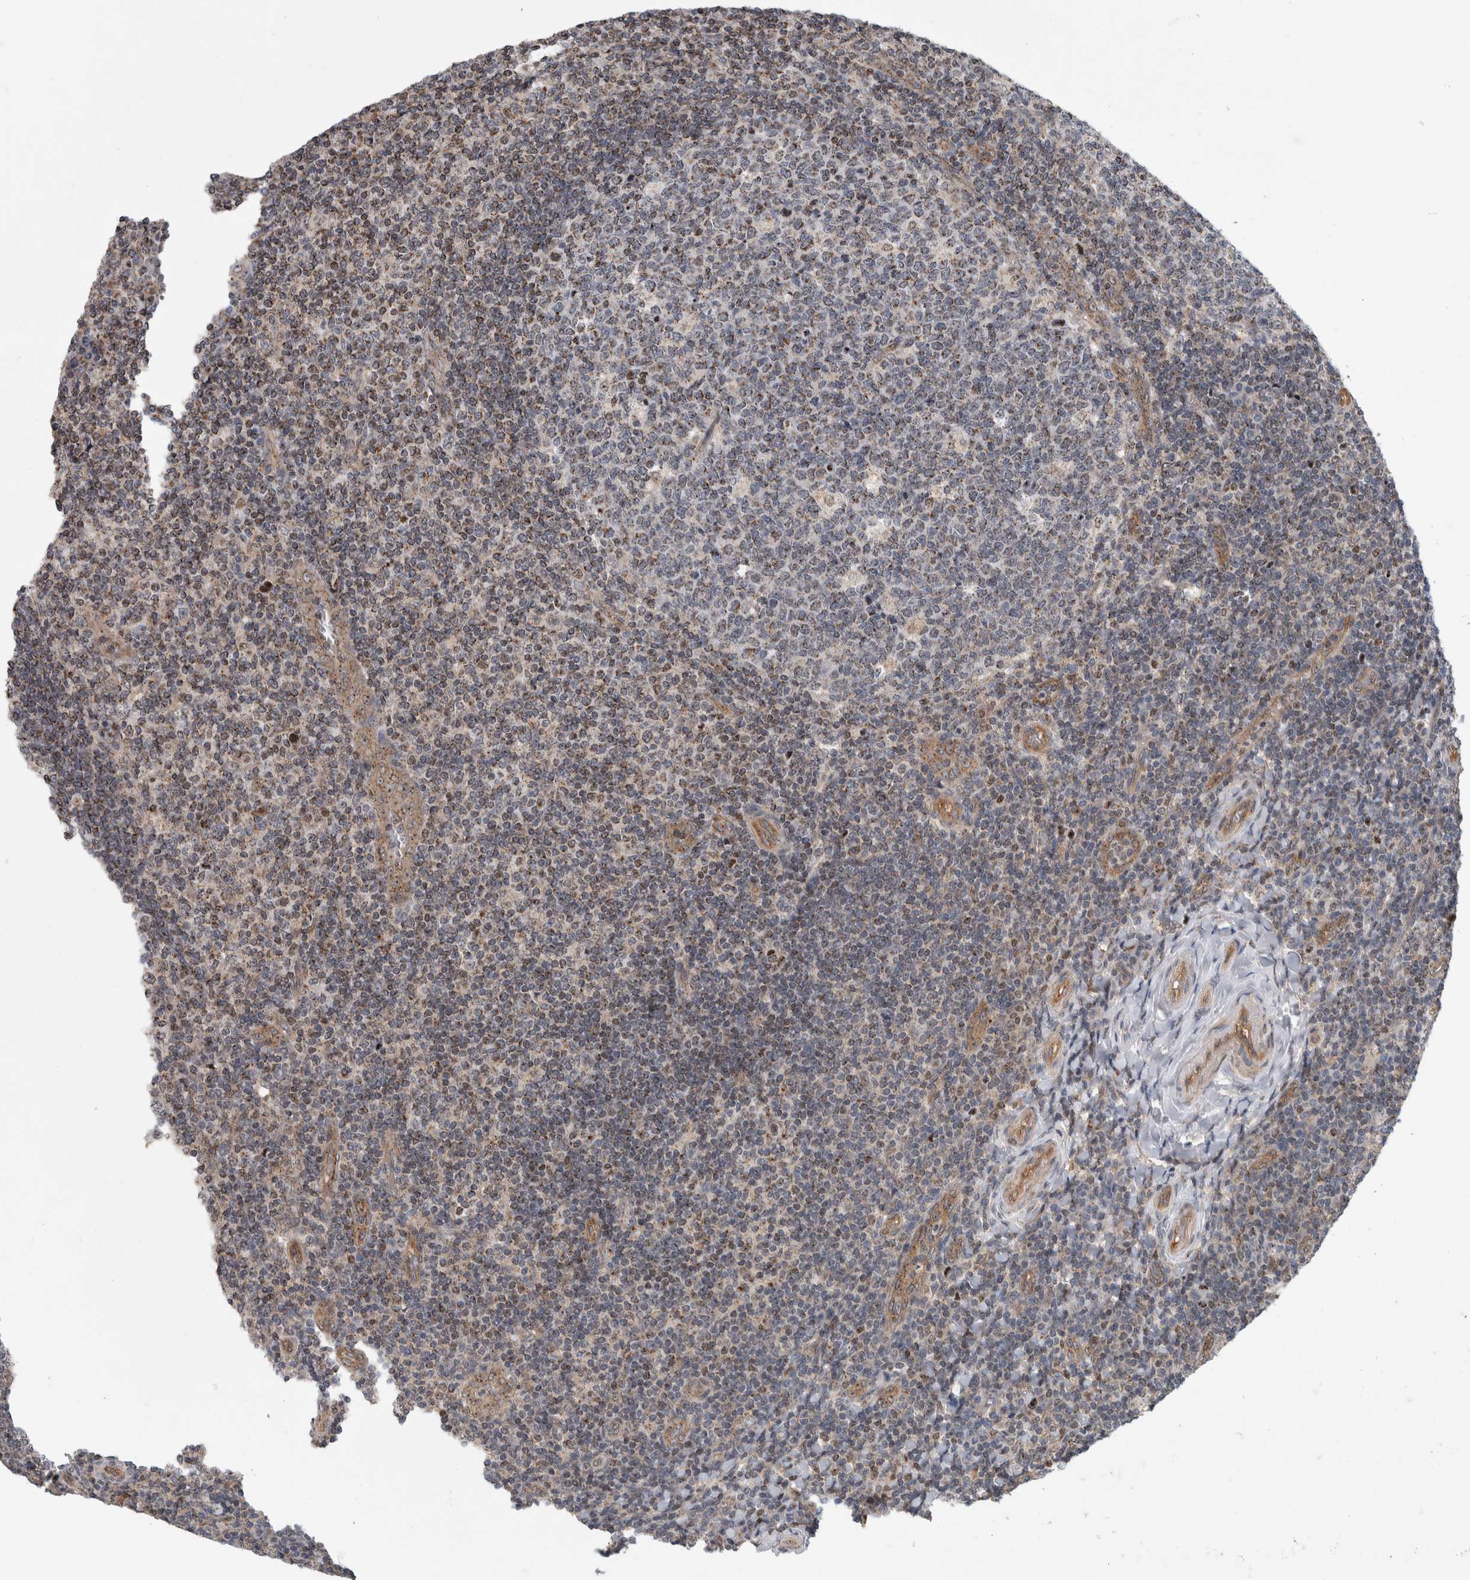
{"staining": {"intensity": "weak", "quantity": ">75%", "location": "cytoplasmic/membranous,nuclear"}, "tissue": "tonsil", "cell_type": "Germinal center cells", "image_type": "normal", "snomed": [{"axis": "morphology", "description": "Normal tissue, NOS"}, {"axis": "topography", "description": "Tonsil"}], "caption": "High-power microscopy captured an IHC photomicrograph of normal tonsil, revealing weak cytoplasmic/membranous,nuclear positivity in approximately >75% of germinal center cells. Using DAB (3,3'-diaminobenzidine) (brown) and hematoxylin (blue) stains, captured at high magnification using brightfield microscopy.", "gene": "MSL1", "patient": {"sex": "female", "age": 19}}